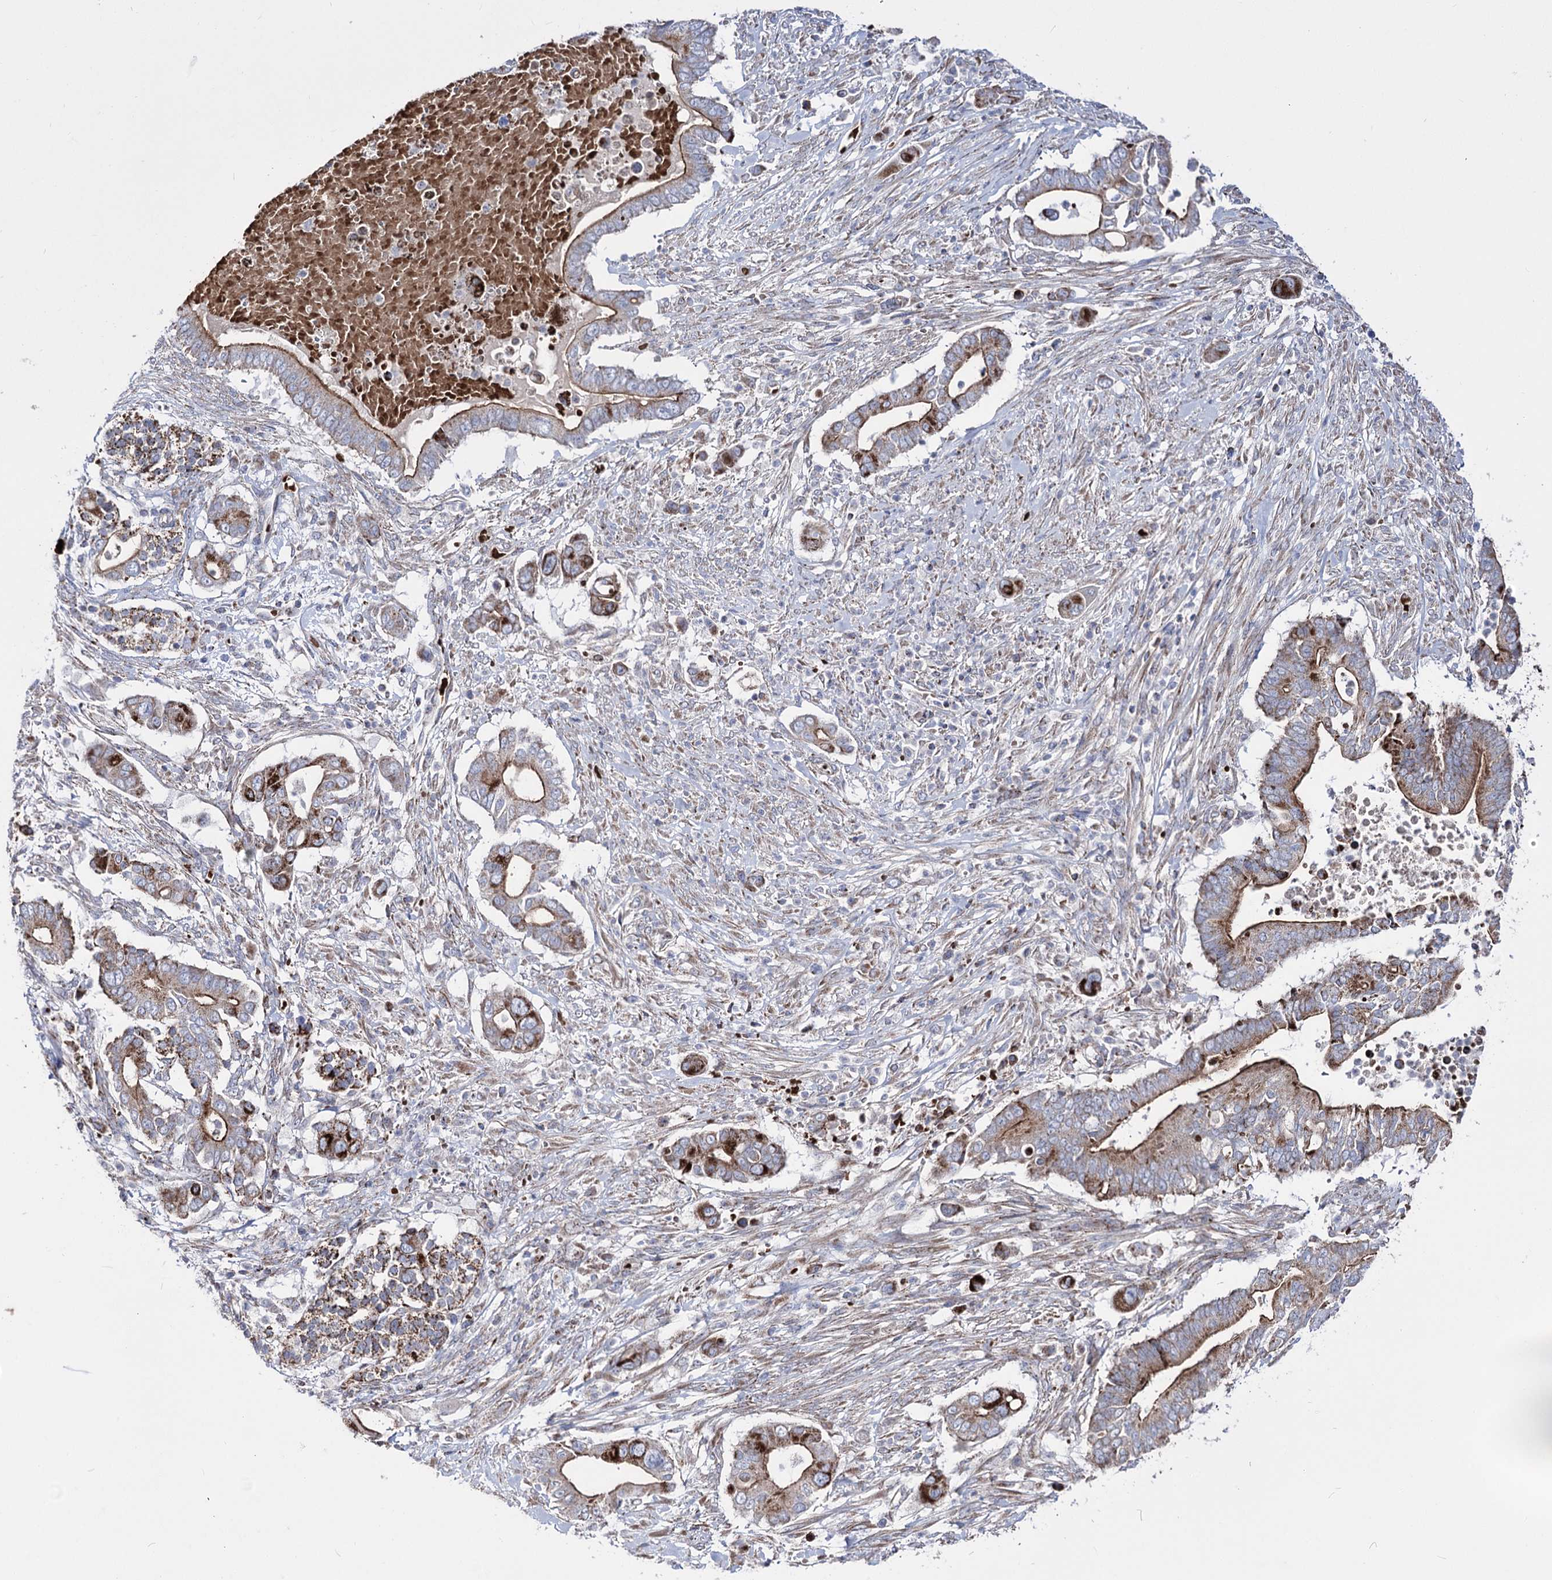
{"staining": {"intensity": "moderate", "quantity": "25%-75%", "location": "cytoplasmic/membranous"}, "tissue": "pancreatic cancer", "cell_type": "Tumor cells", "image_type": "cancer", "snomed": [{"axis": "morphology", "description": "Adenocarcinoma, NOS"}, {"axis": "topography", "description": "Pancreas"}], "caption": "There is medium levels of moderate cytoplasmic/membranous expression in tumor cells of adenocarcinoma (pancreatic), as demonstrated by immunohistochemical staining (brown color).", "gene": "OSBPL5", "patient": {"sex": "male", "age": 68}}